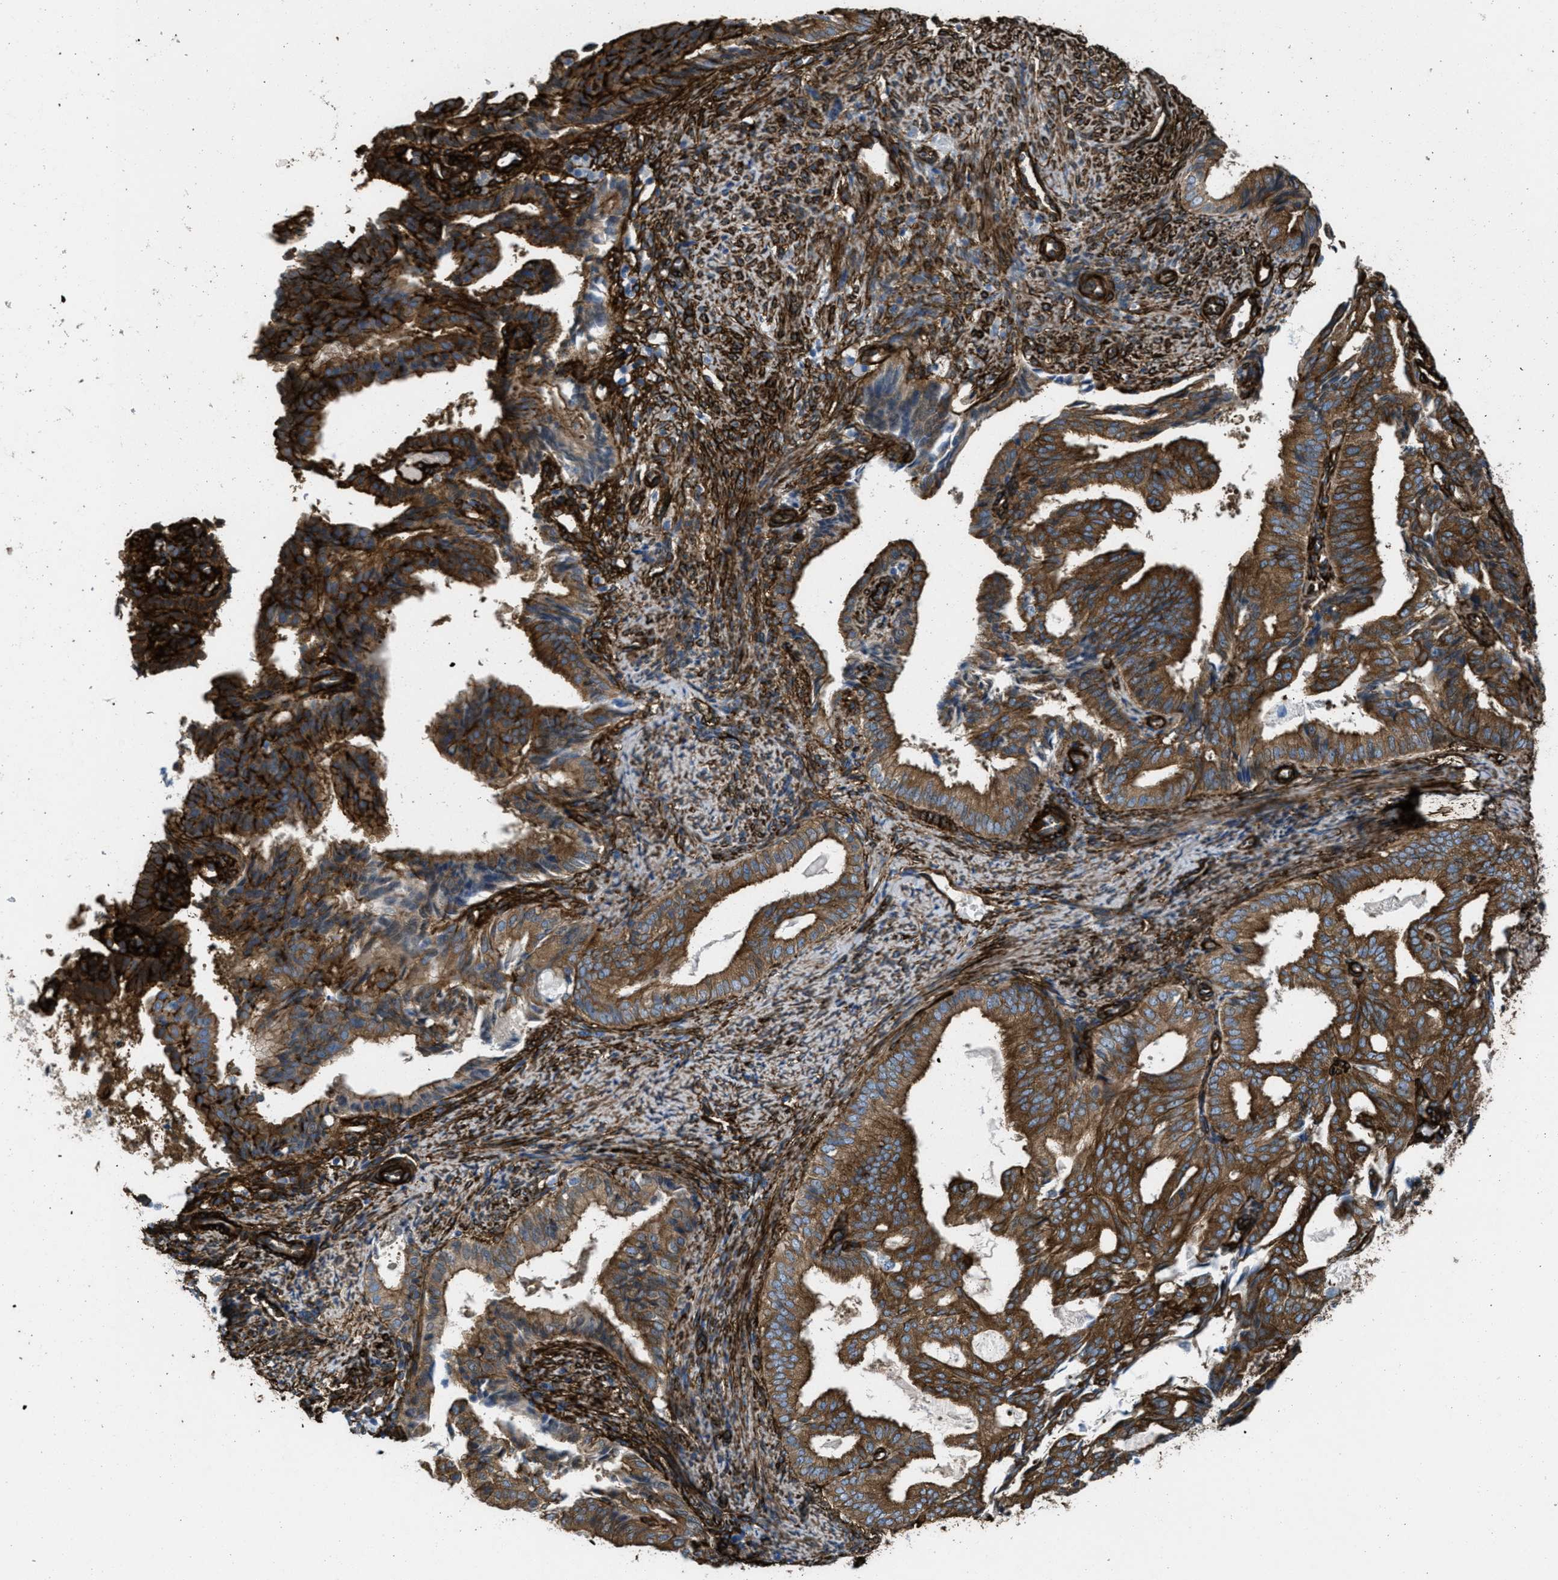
{"staining": {"intensity": "strong", "quantity": ">75%", "location": "cytoplasmic/membranous"}, "tissue": "endometrial cancer", "cell_type": "Tumor cells", "image_type": "cancer", "snomed": [{"axis": "morphology", "description": "Adenocarcinoma, NOS"}, {"axis": "topography", "description": "Endometrium"}], "caption": "Protein expression analysis of human endometrial adenocarcinoma reveals strong cytoplasmic/membranous expression in approximately >75% of tumor cells. (DAB (3,3'-diaminobenzidine) IHC with brightfield microscopy, high magnification).", "gene": "CALD1", "patient": {"sex": "female", "age": 58}}